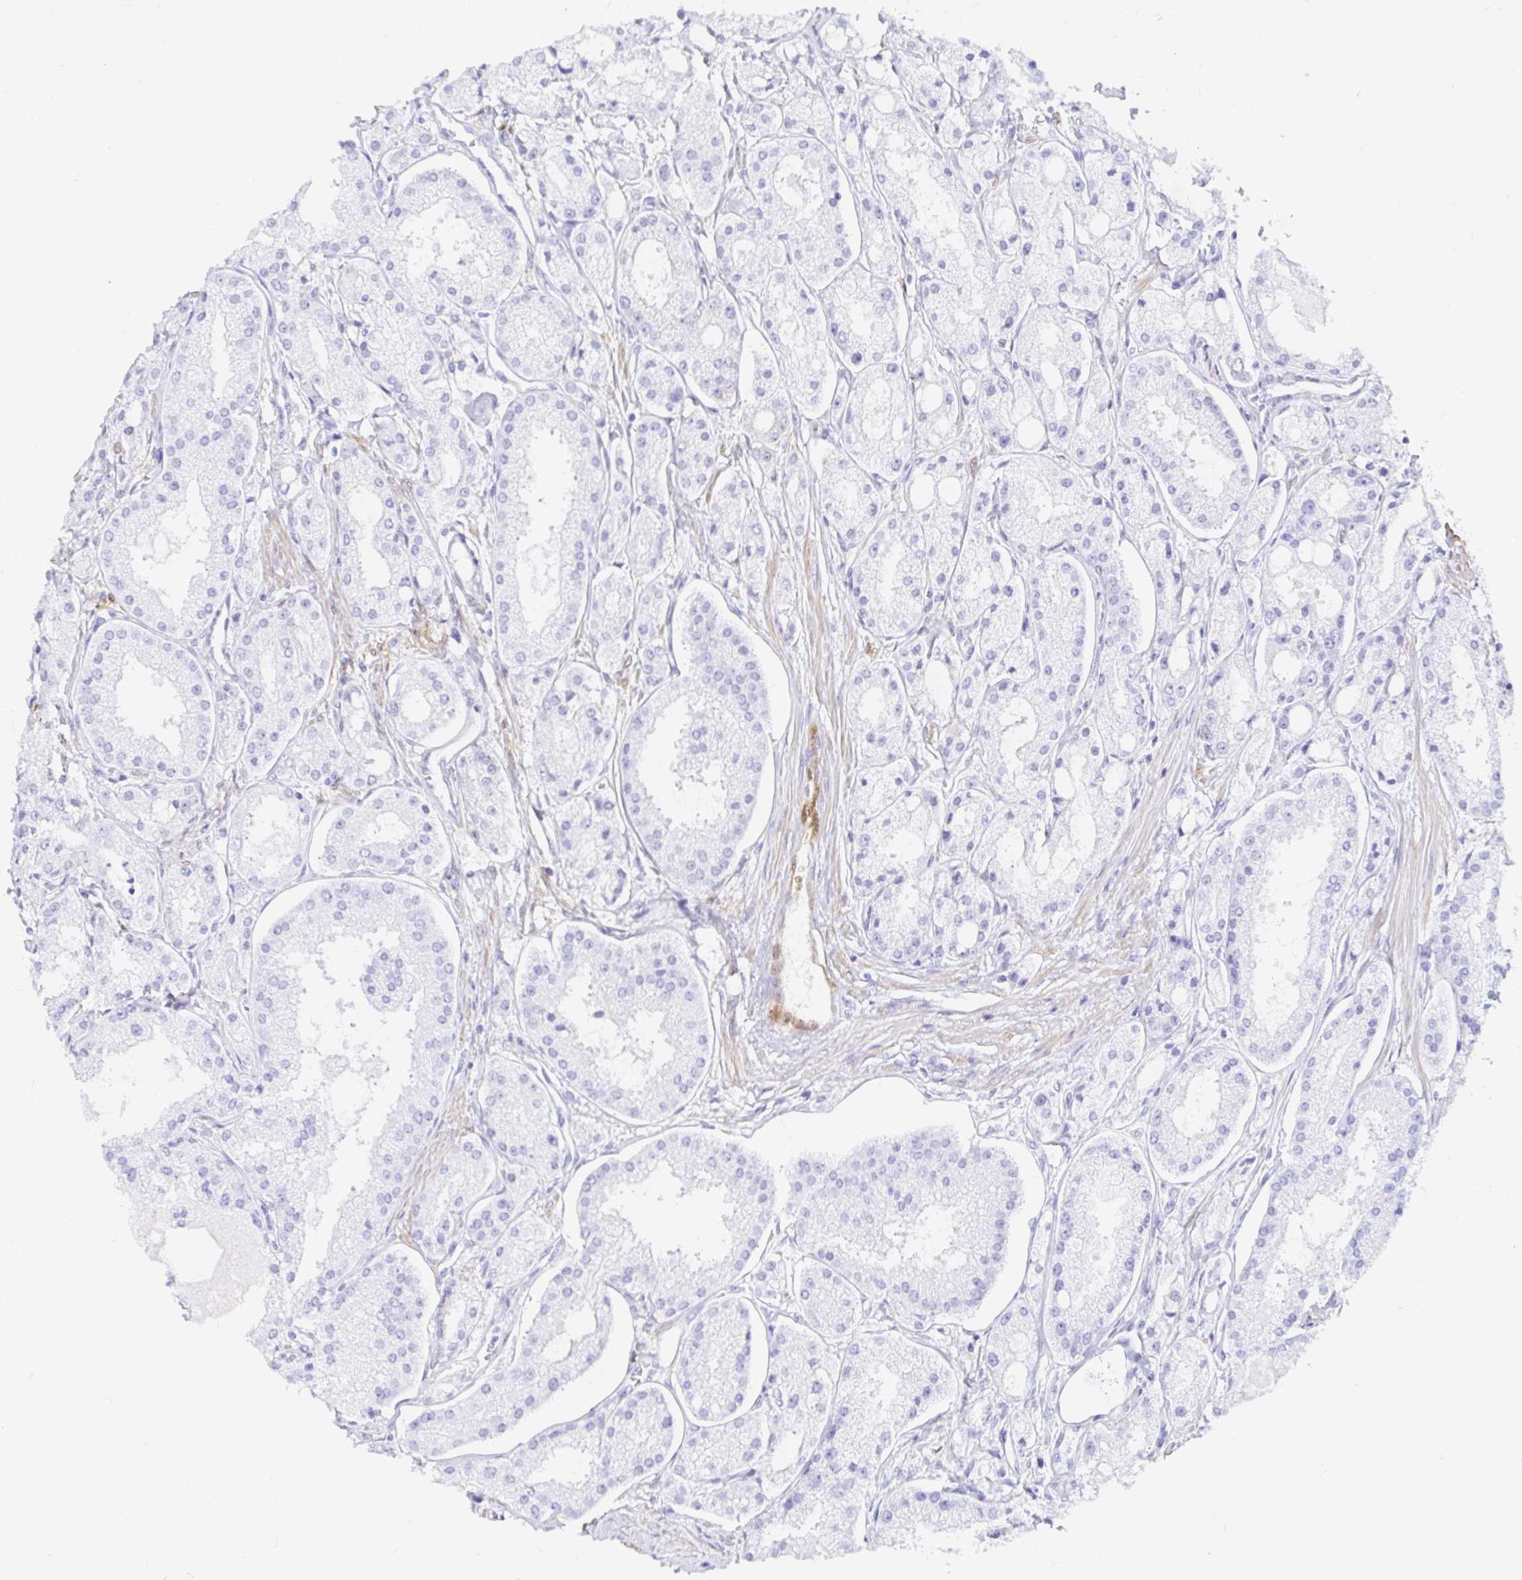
{"staining": {"intensity": "negative", "quantity": "none", "location": "none"}, "tissue": "prostate cancer", "cell_type": "Tumor cells", "image_type": "cancer", "snomed": [{"axis": "morphology", "description": "Adenocarcinoma, High grade"}, {"axis": "topography", "description": "Prostate"}], "caption": "This micrograph is of prostate high-grade adenocarcinoma stained with immunohistochemistry (IHC) to label a protein in brown with the nuclei are counter-stained blue. There is no expression in tumor cells.", "gene": "PPP1R1B", "patient": {"sex": "male", "age": 66}}